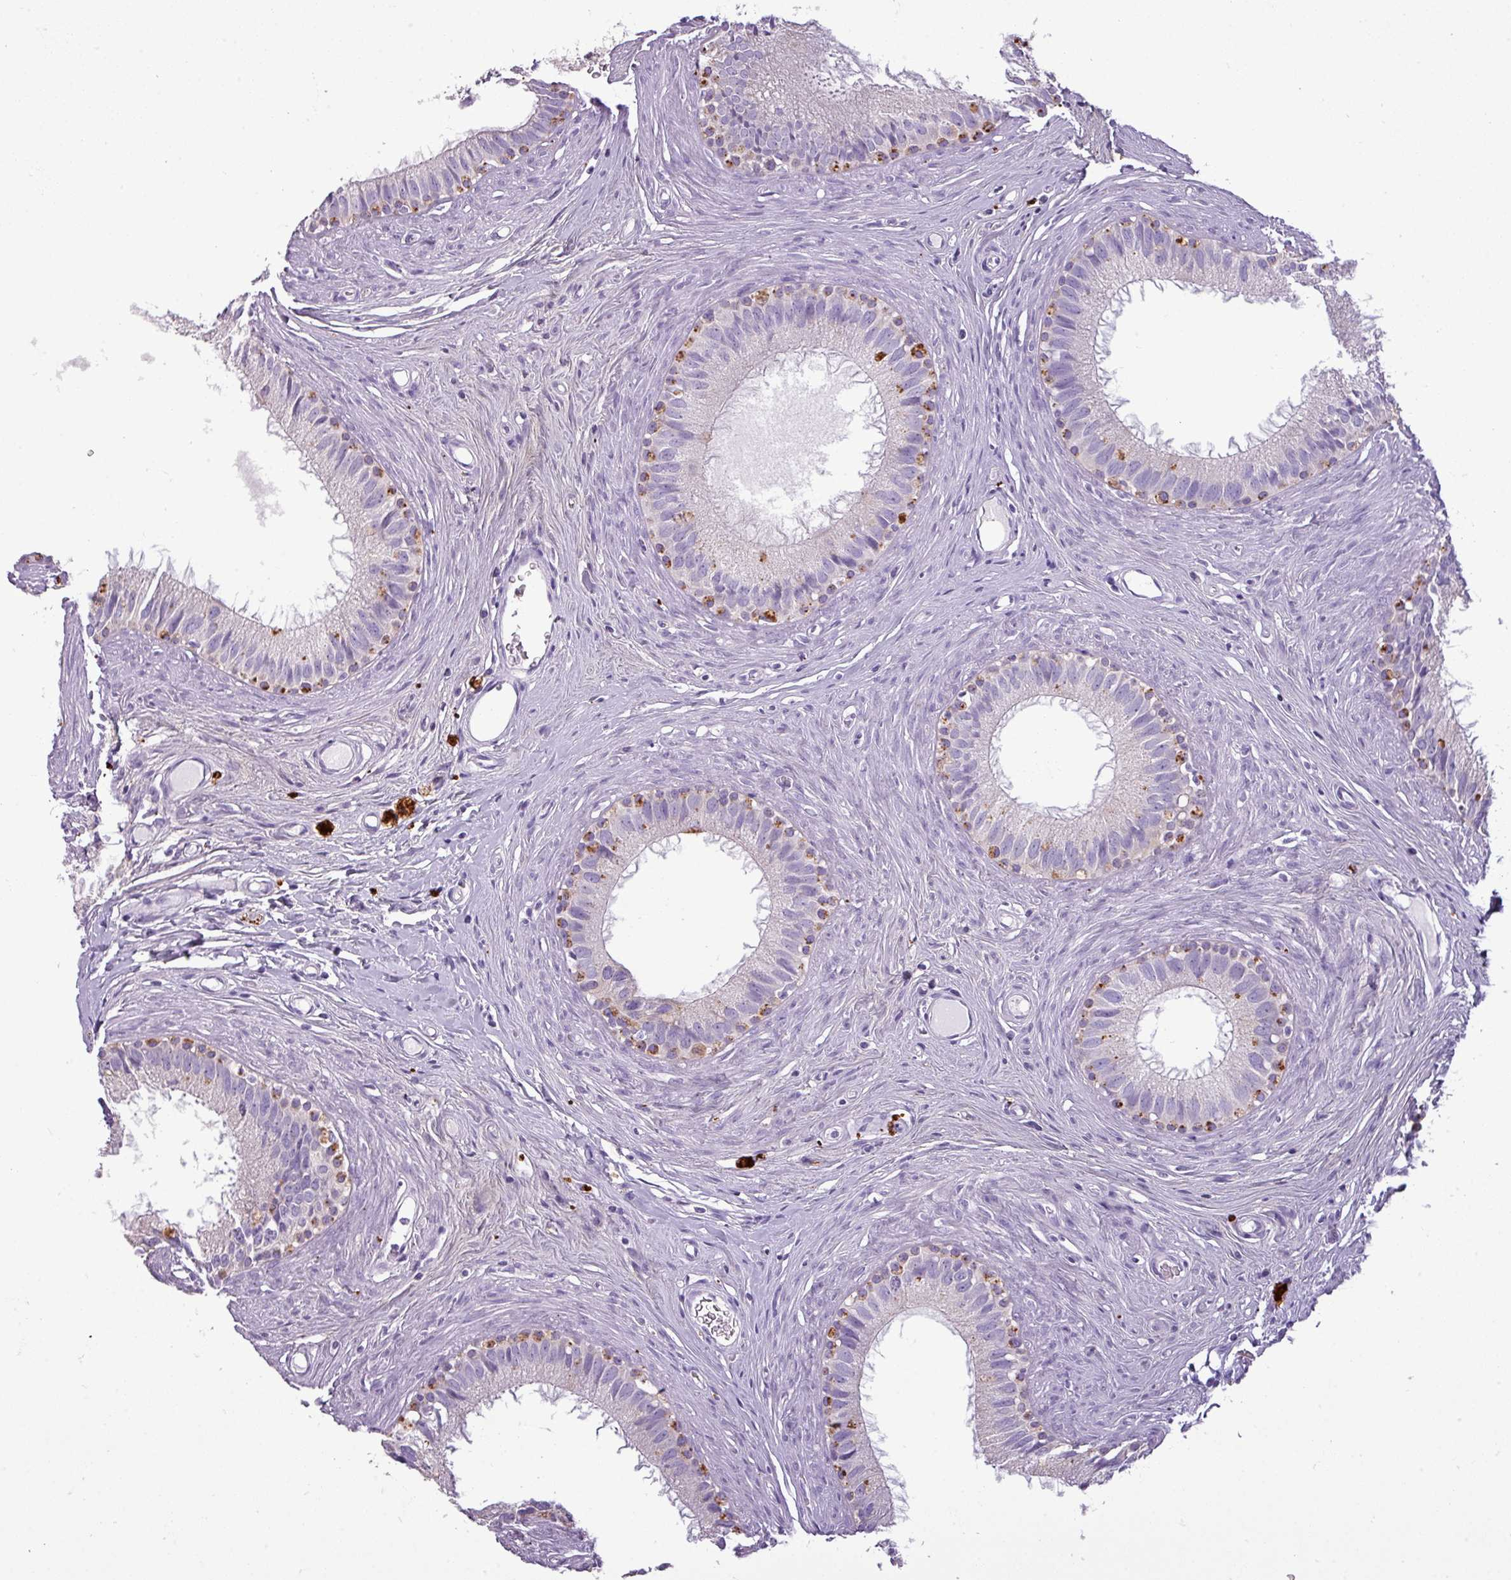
{"staining": {"intensity": "moderate", "quantity": "<25%", "location": "cytoplasmic/membranous"}, "tissue": "epididymis", "cell_type": "Glandular cells", "image_type": "normal", "snomed": [{"axis": "morphology", "description": "Normal tissue, NOS"}, {"axis": "topography", "description": "Epididymis"}], "caption": "Protein expression analysis of normal human epididymis reveals moderate cytoplasmic/membranous expression in about <25% of glandular cells. (Brightfield microscopy of DAB IHC at high magnification).", "gene": "DNAAF9", "patient": {"sex": "male", "age": 80}}